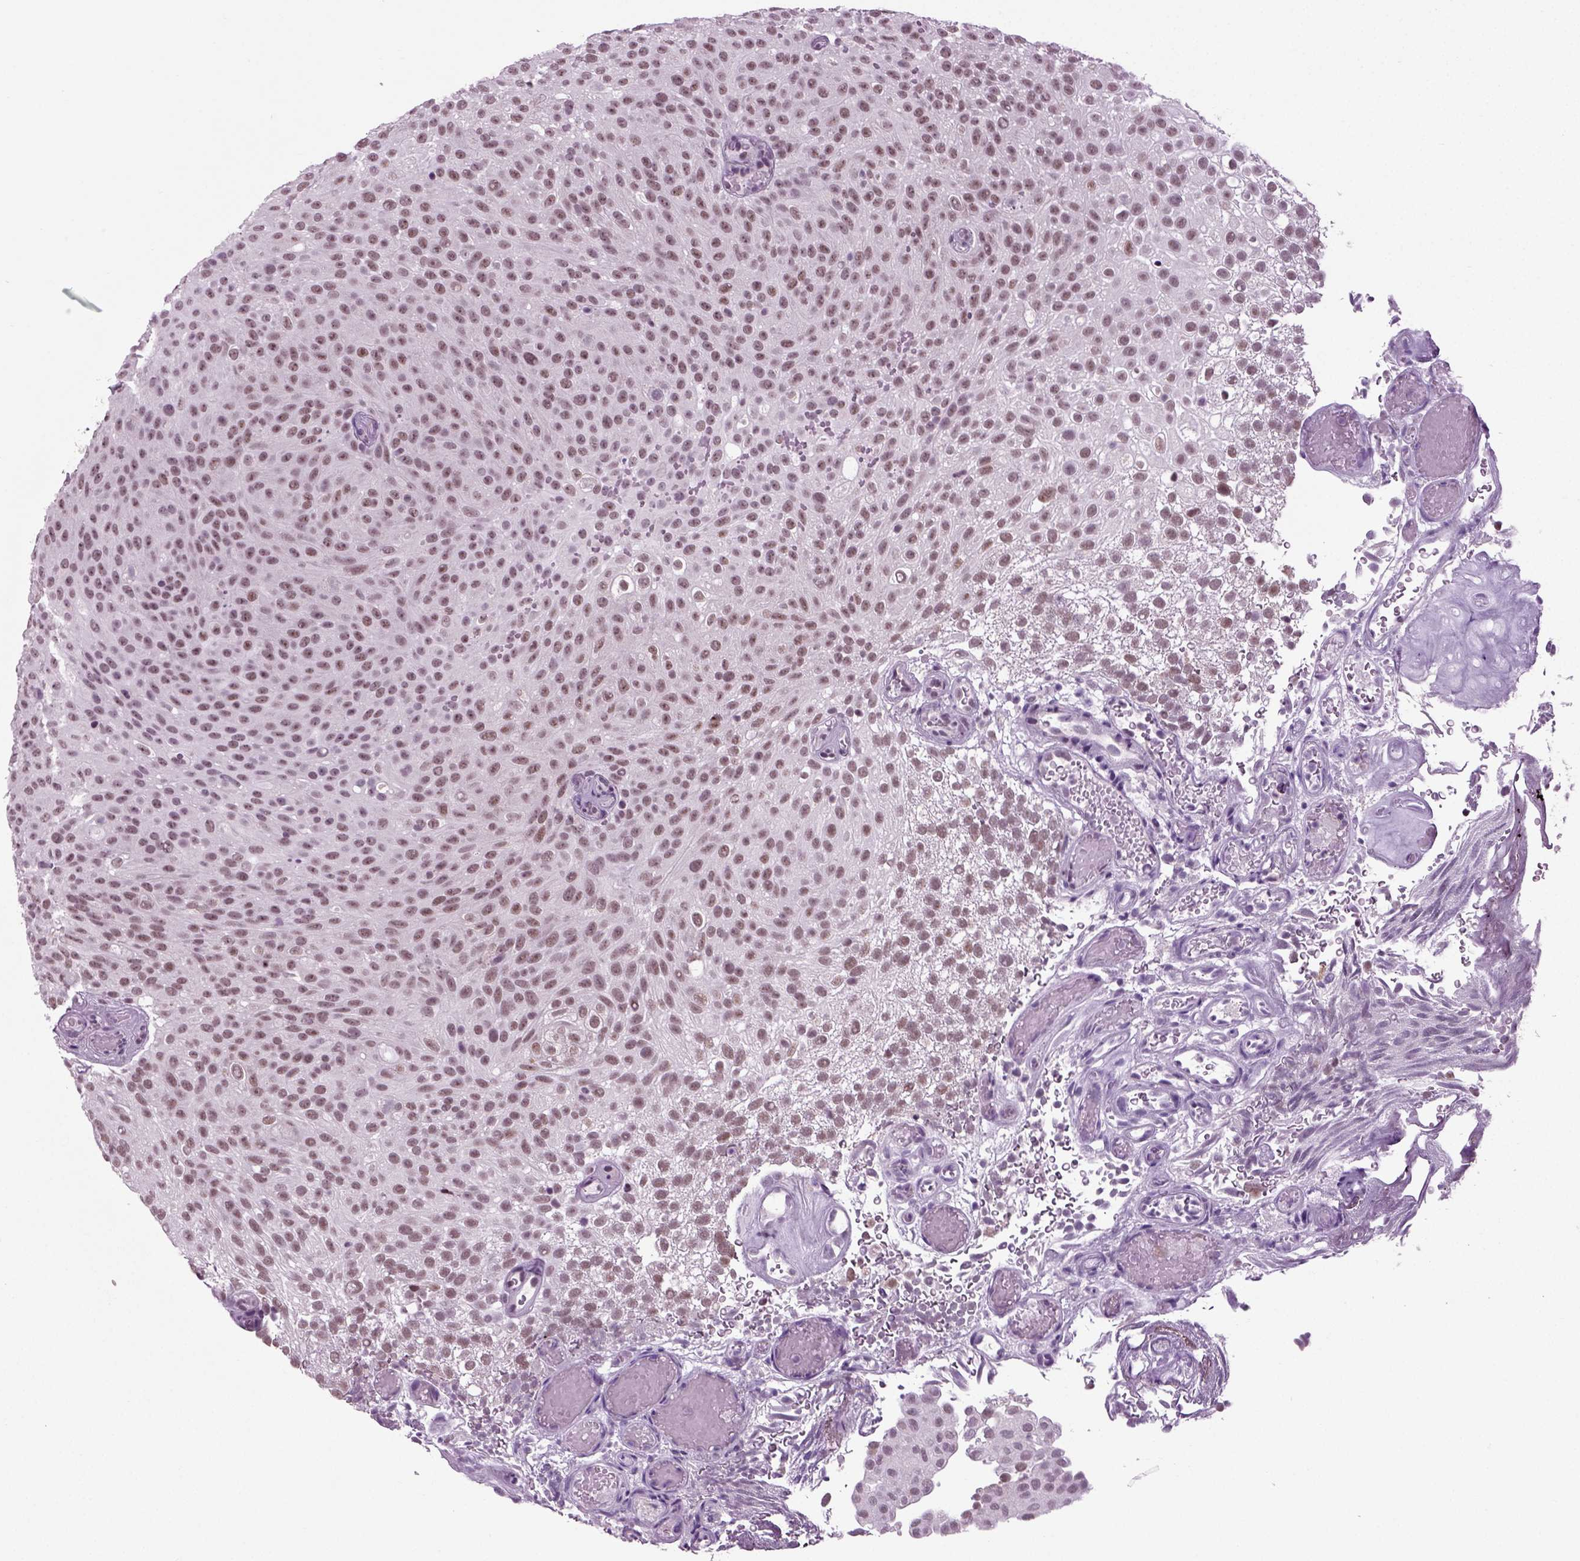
{"staining": {"intensity": "weak", "quantity": "25%-75%", "location": "nuclear"}, "tissue": "urothelial cancer", "cell_type": "Tumor cells", "image_type": "cancer", "snomed": [{"axis": "morphology", "description": "Urothelial carcinoma, Low grade"}, {"axis": "topography", "description": "Urinary bladder"}], "caption": "Human urothelial cancer stained for a protein (brown) reveals weak nuclear positive positivity in about 25%-75% of tumor cells.", "gene": "RCOR3", "patient": {"sex": "male", "age": 78}}